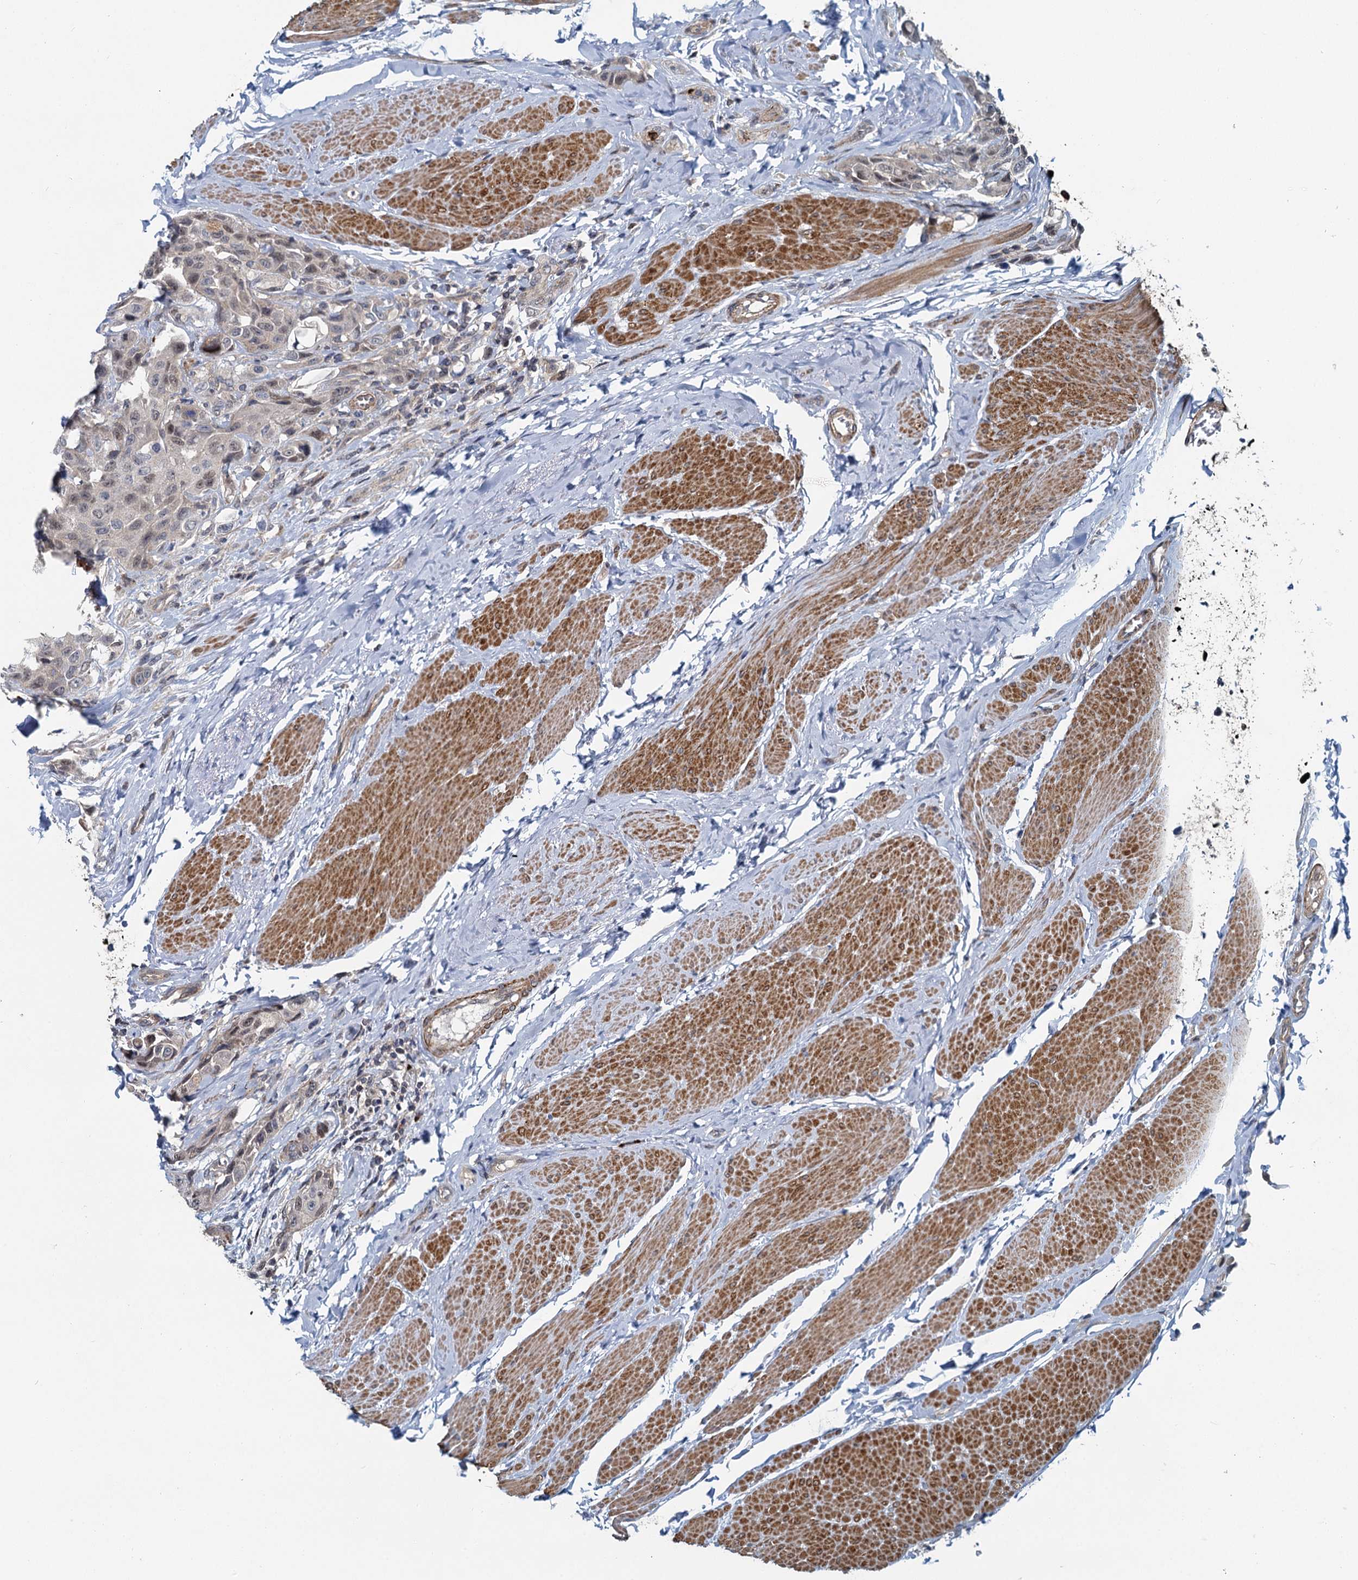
{"staining": {"intensity": "negative", "quantity": "none", "location": "none"}, "tissue": "urothelial cancer", "cell_type": "Tumor cells", "image_type": "cancer", "snomed": [{"axis": "morphology", "description": "Urothelial carcinoma, High grade"}, {"axis": "topography", "description": "Urinary bladder"}], "caption": "Micrograph shows no significant protein expression in tumor cells of urothelial cancer. The staining is performed using DAB brown chromogen with nuclei counter-stained in using hematoxylin.", "gene": "ADCY2", "patient": {"sex": "male", "age": 50}}